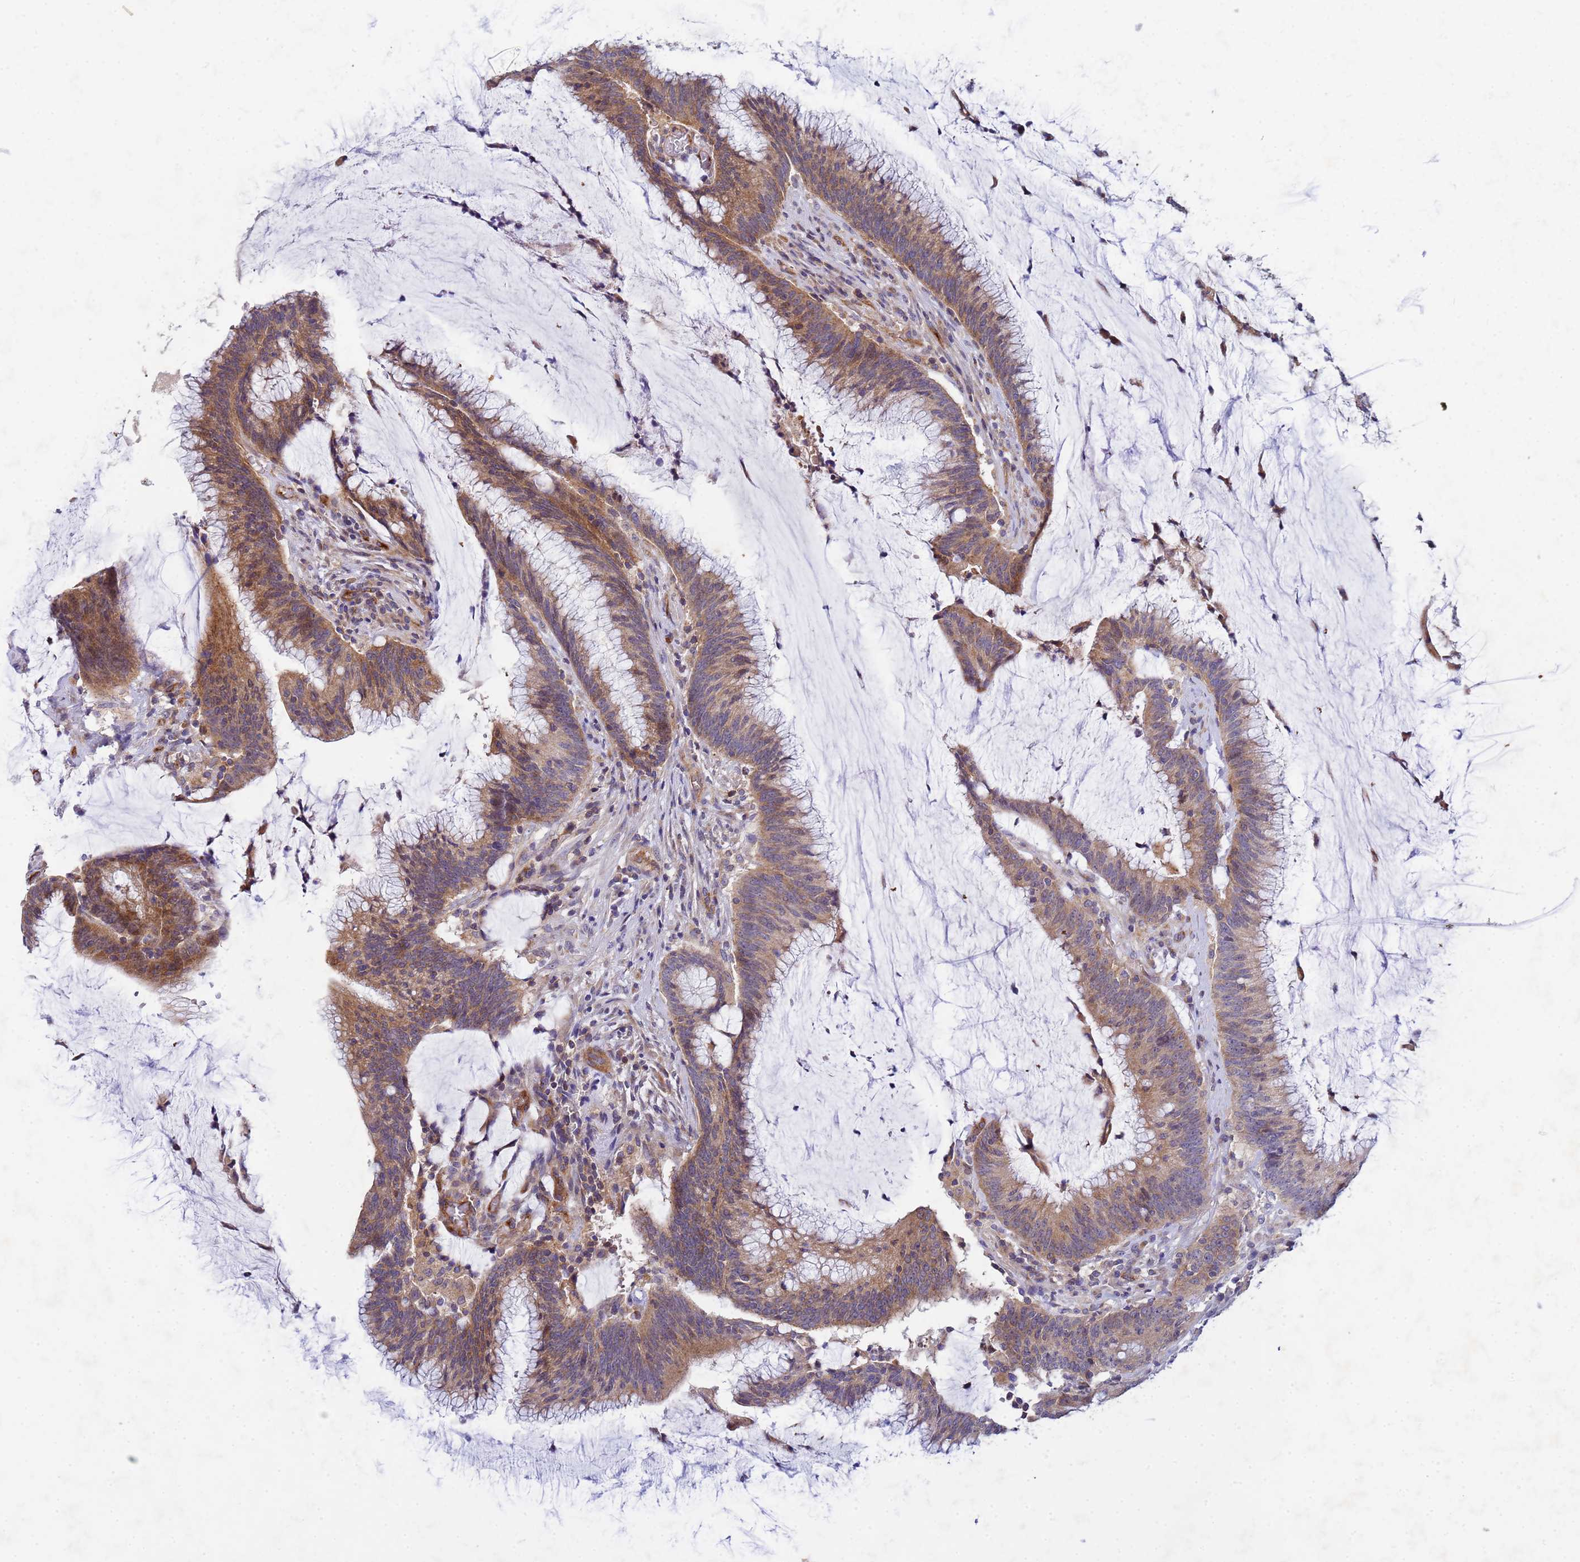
{"staining": {"intensity": "moderate", "quantity": ">75%", "location": "cytoplasmic/membranous"}, "tissue": "colorectal cancer", "cell_type": "Tumor cells", "image_type": "cancer", "snomed": [{"axis": "morphology", "description": "Adenocarcinoma, NOS"}, {"axis": "topography", "description": "Rectum"}], "caption": "Colorectal adenocarcinoma stained for a protein exhibits moderate cytoplasmic/membranous positivity in tumor cells.", "gene": "CDC34", "patient": {"sex": "female", "age": 77}}